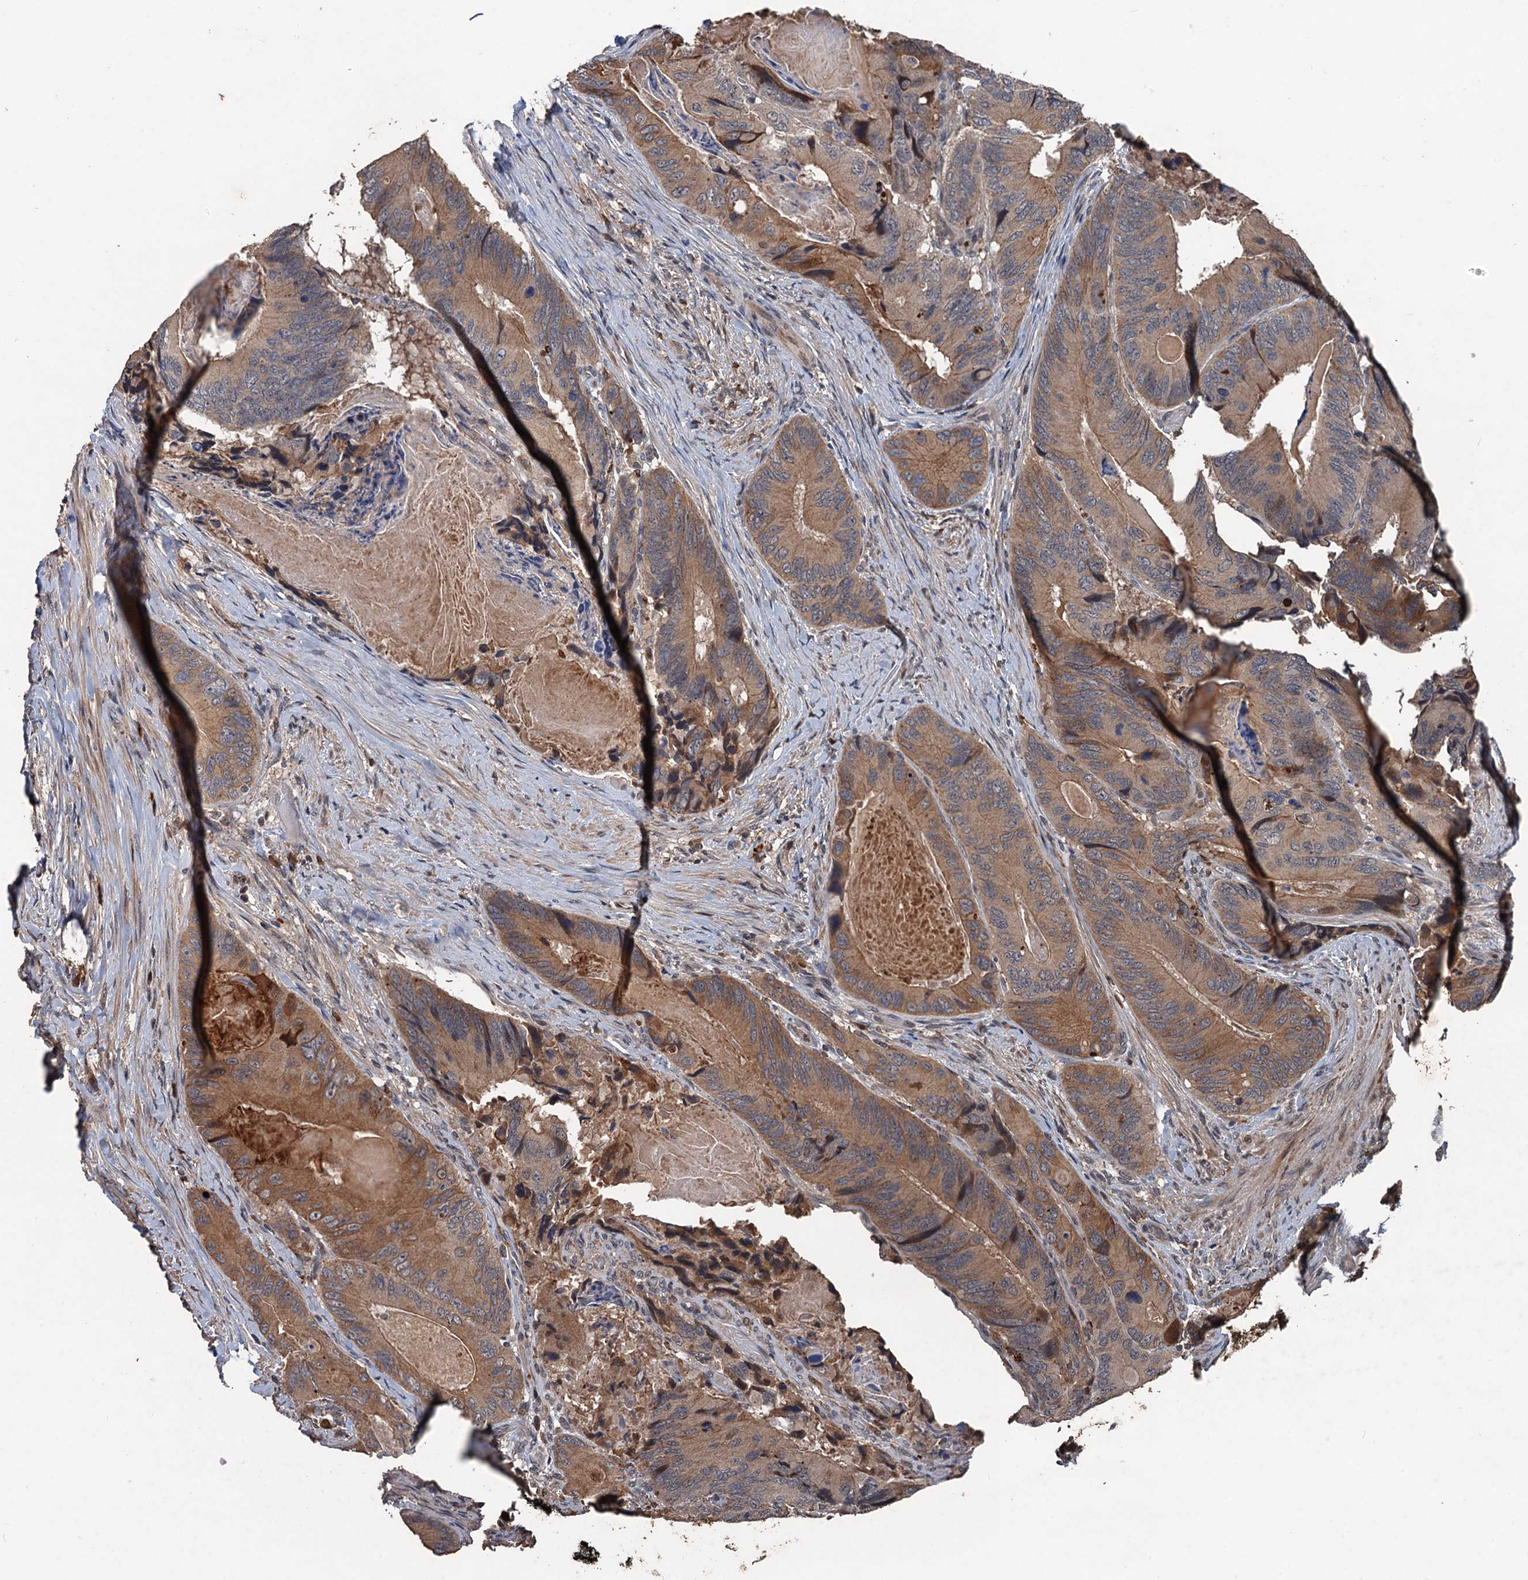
{"staining": {"intensity": "moderate", "quantity": ">75%", "location": "cytoplasmic/membranous"}, "tissue": "colorectal cancer", "cell_type": "Tumor cells", "image_type": "cancer", "snomed": [{"axis": "morphology", "description": "Adenocarcinoma, NOS"}, {"axis": "topography", "description": "Colon"}], "caption": "Colorectal adenocarcinoma tissue reveals moderate cytoplasmic/membranous positivity in approximately >75% of tumor cells, visualized by immunohistochemistry. (DAB = brown stain, brightfield microscopy at high magnification).", "gene": "ZNF438", "patient": {"sex": "male", "age": 84}}